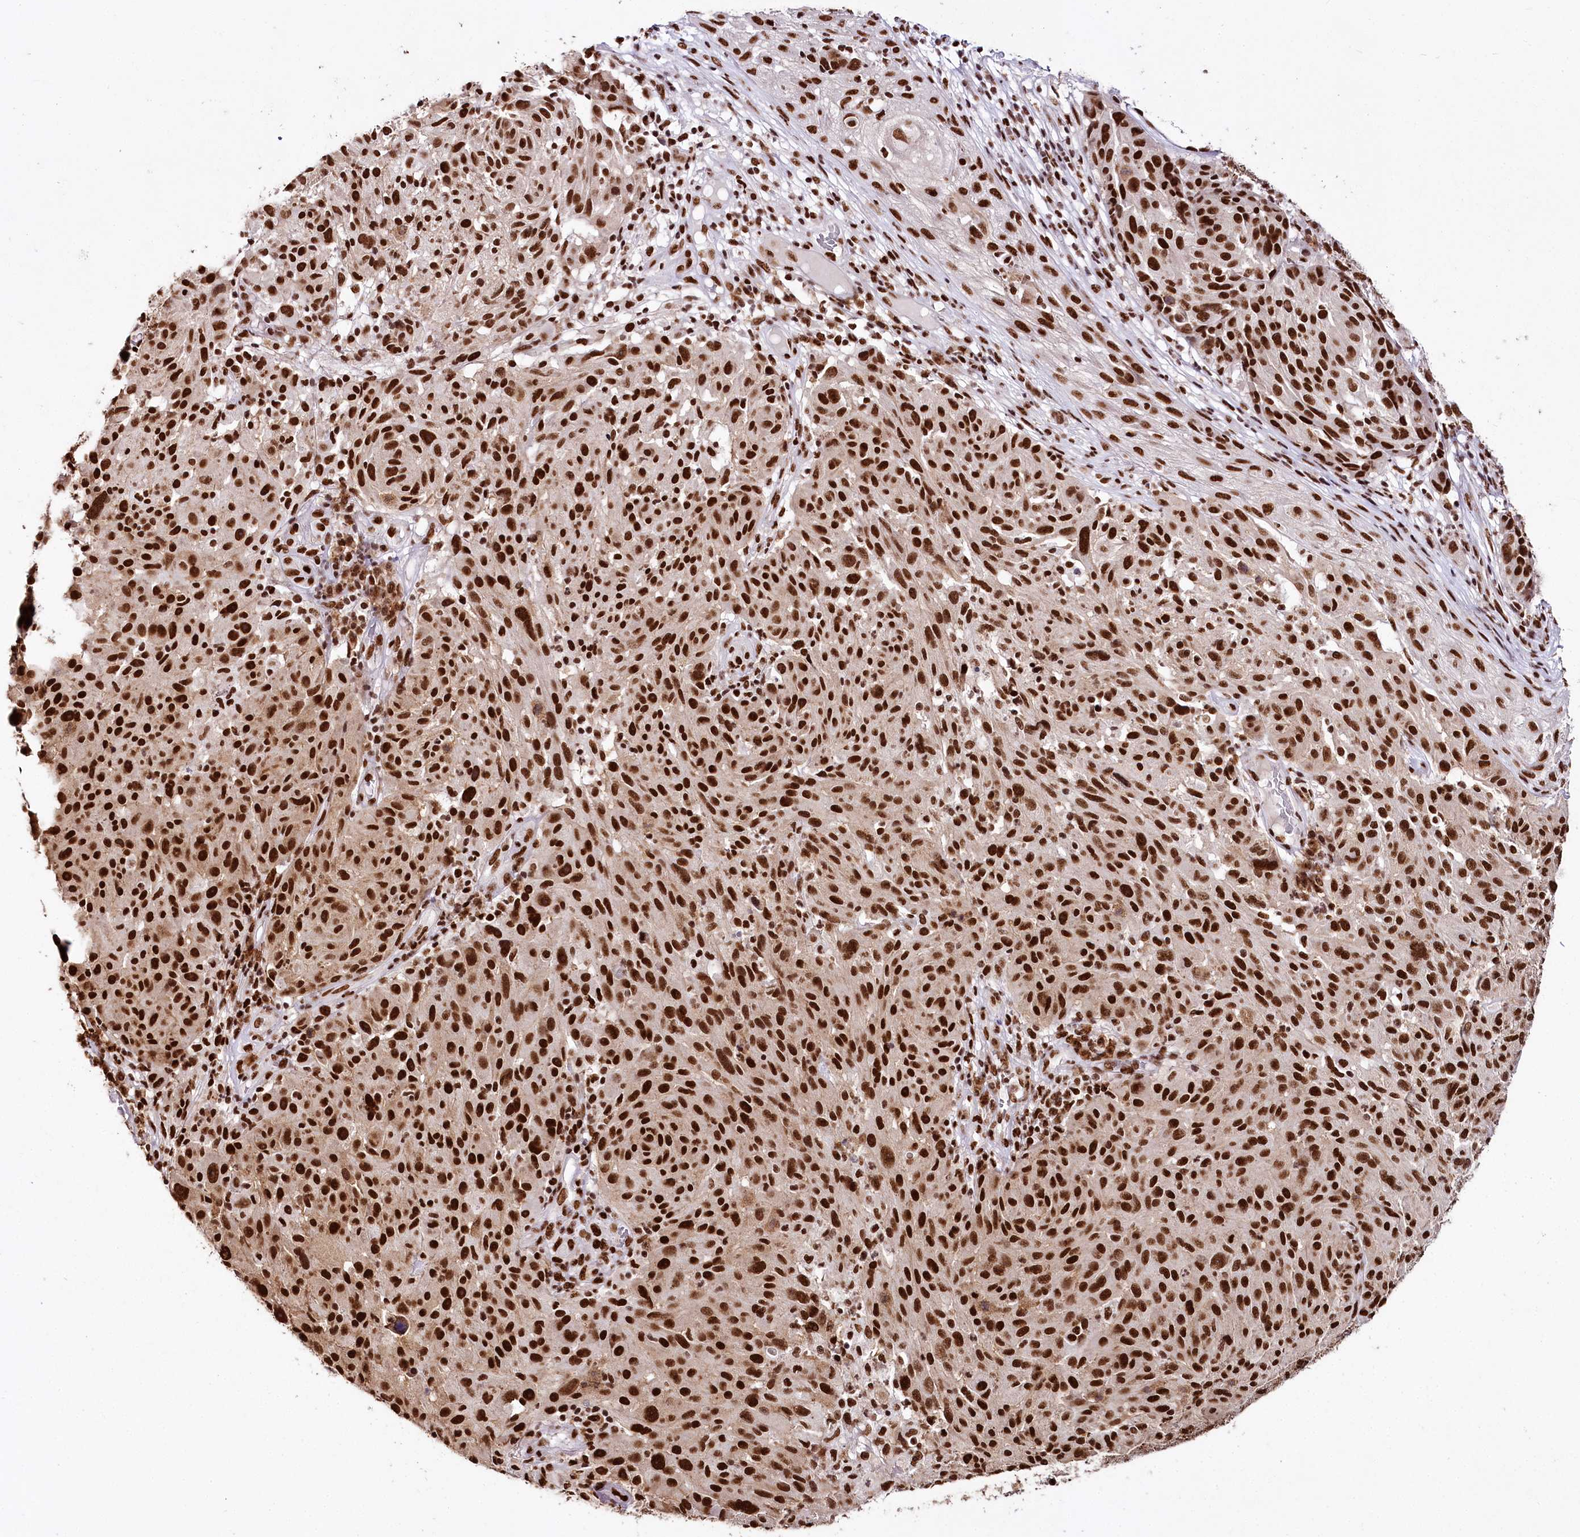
{"staining": {"intensity": "strong", "quantity": ">75%", "location": "nuclear"}, "tissue": "melanoma", "cell_type": "Tumor cells", "image_type": "cancer", "snomed": [{"axis": "morphology", "description": "Malignant melanoma, NOS"}, {"axis": "topography", "description": "Skin"}], "caption": "Human melanoma stained with a brown dye exhibits strong nuclear positive expression in approximately >75% of tumor cells.", "gene": "SMARCE1", "patient": {"sex": "male", "age": 53}}